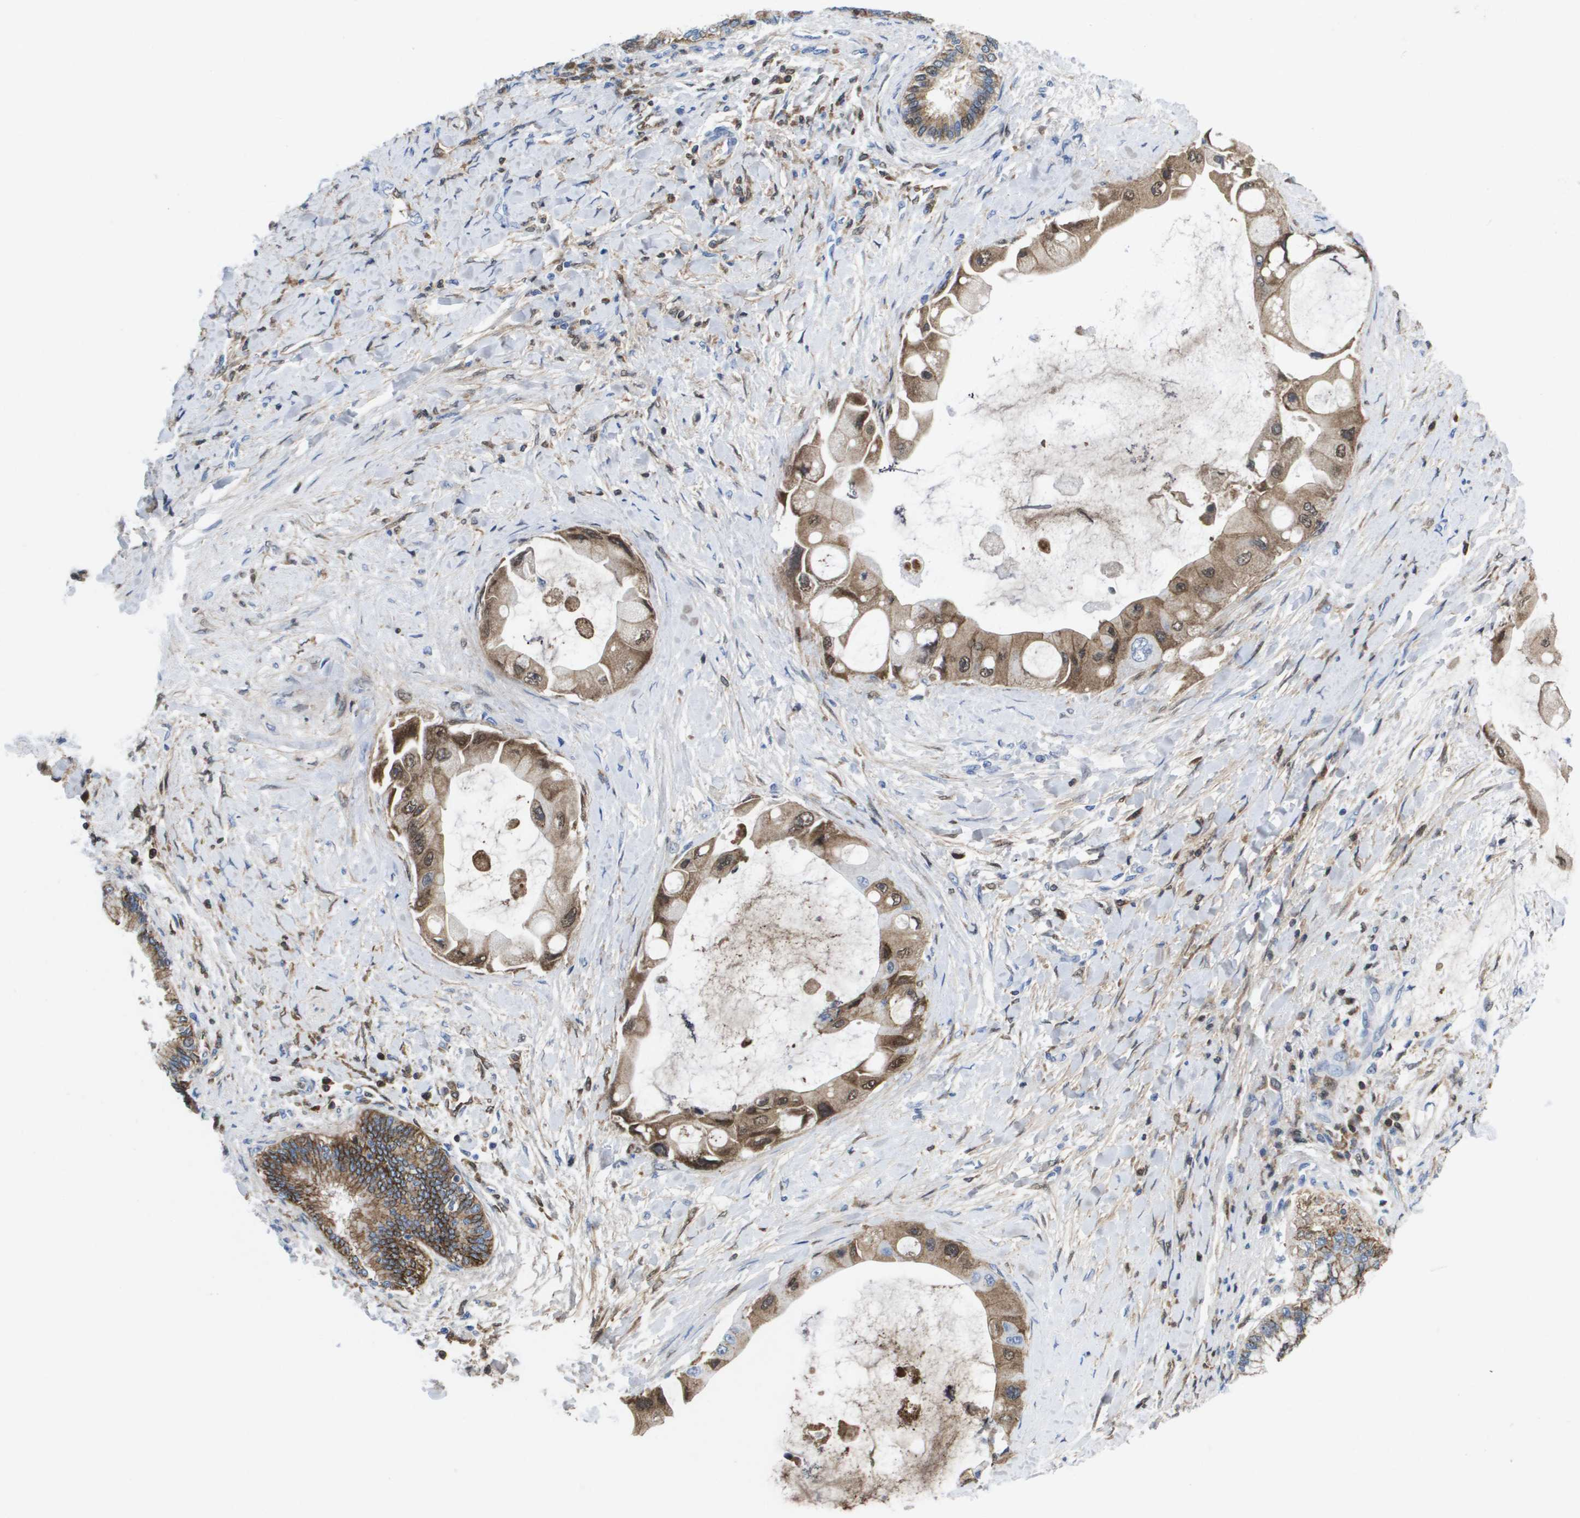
{"staining": {"intensity": "moderate", "quantity": ">75%", "location": "cytoplasmic/membranous"}, "tissue": "liver cancer", "cell_type": "Tumor cells", "image_type": "cancer", "snomed": [{"axis": "morphology", "description": "Normal tissue, NOS"}, {"axis": "morphology", "description": "Cholangiocarcinoma"}, {"axis": "topography", "description": "Liver"}, {"axis": "topography", "description": "Peripheral nerve tissue"}], "caption": "Cholangiocarcinoma (liver) stained for a protein displays moderate cytoplasmic/membranous positivity in tumor cells.", "gene": "SERPINC1", "patient": {"sex": "male", "age": 50}}